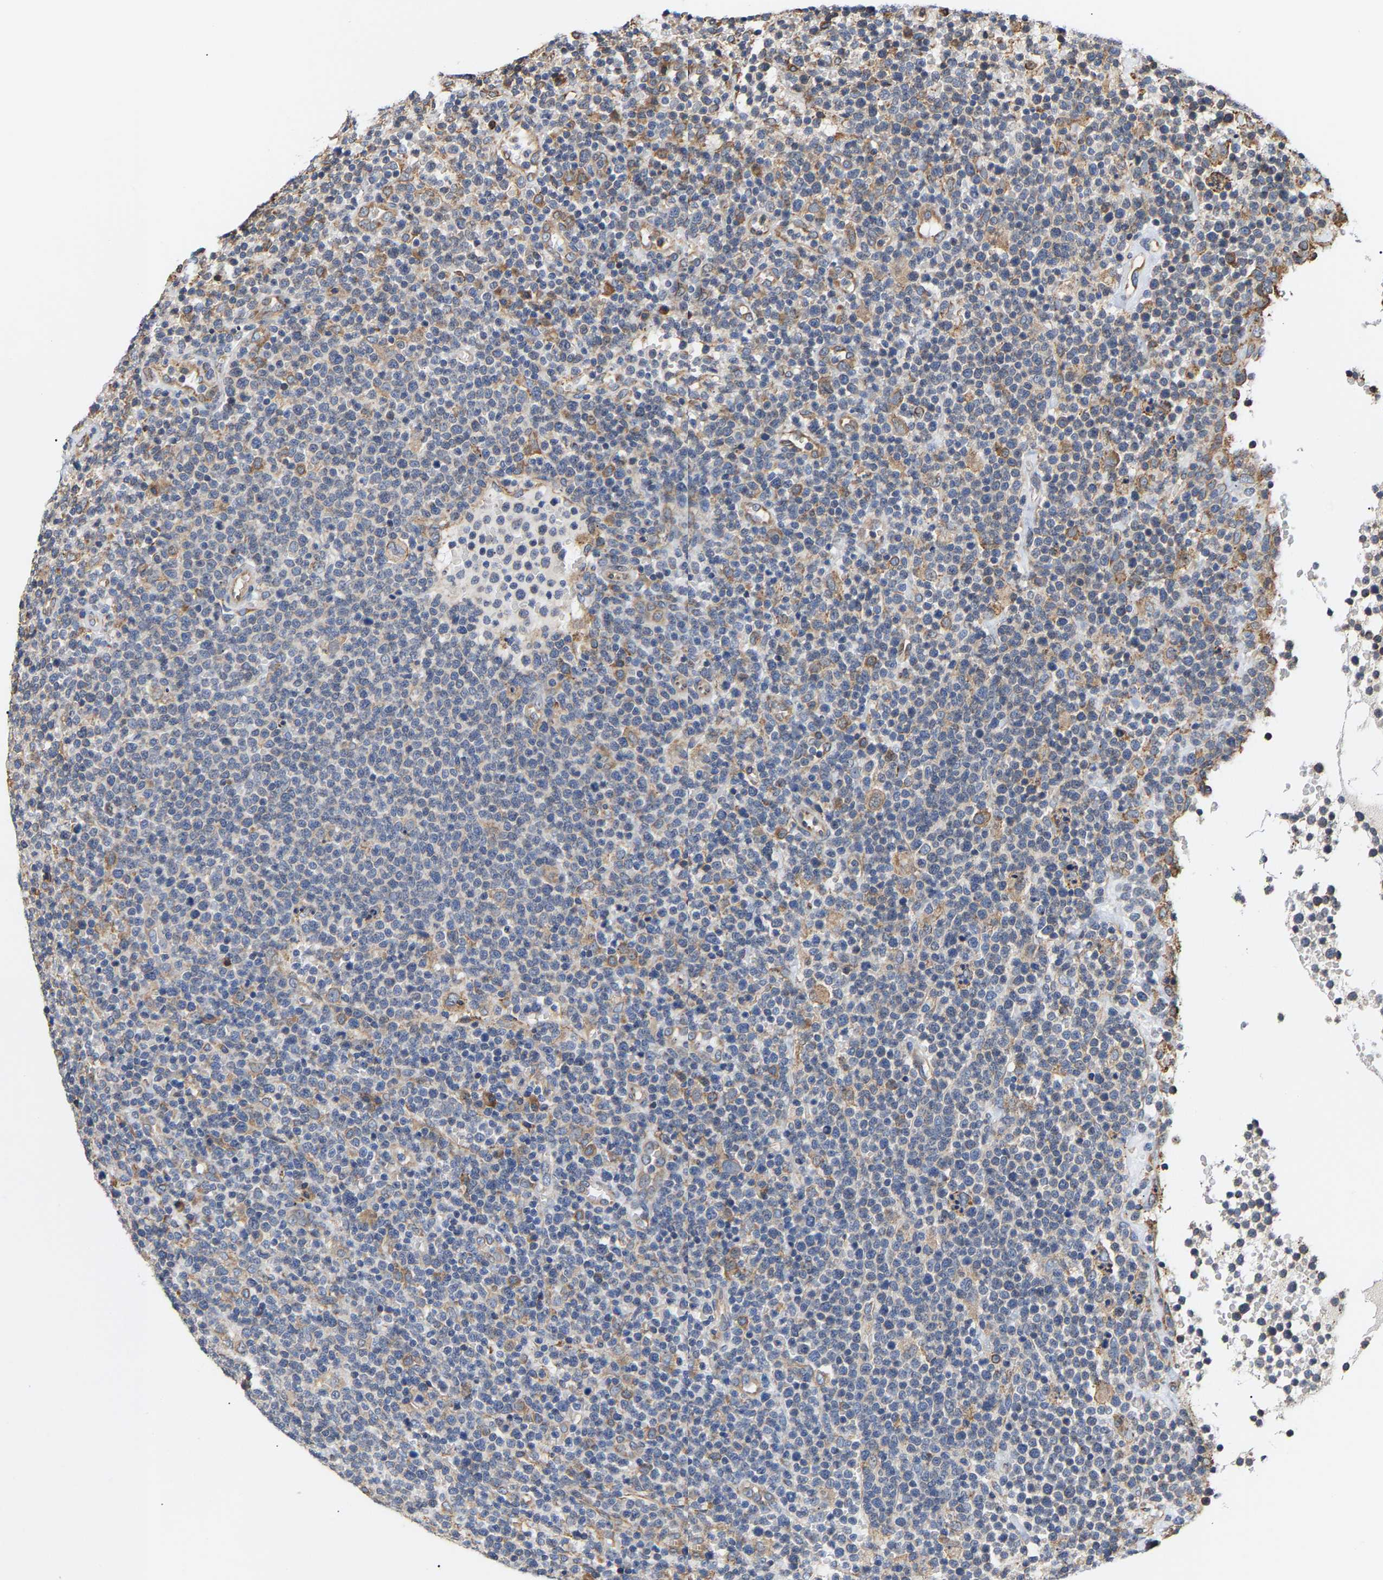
{"staining": {"intensity": "moderate", "quantity": "<25%", "location": "cytoplasmic/membranous"}, "tissue": "lymphoma", "cell_type": "Tumor cells", "image_type": "cancer", "snomed": [{"axis": "morphology", "description": "Malignant lymphoma, non-Hodgkin's type, High grade"}, {"axis": "topography", "description": "Lymph node"}], "caption": "Moderate cytoplasmic/membranous staining for a protein is identified in about <25% of tumor cells of lymphoma using immunohistochemistry (IHC).", "gene": "ARAP1", "patient": {"sex": "male", "age": 61}}